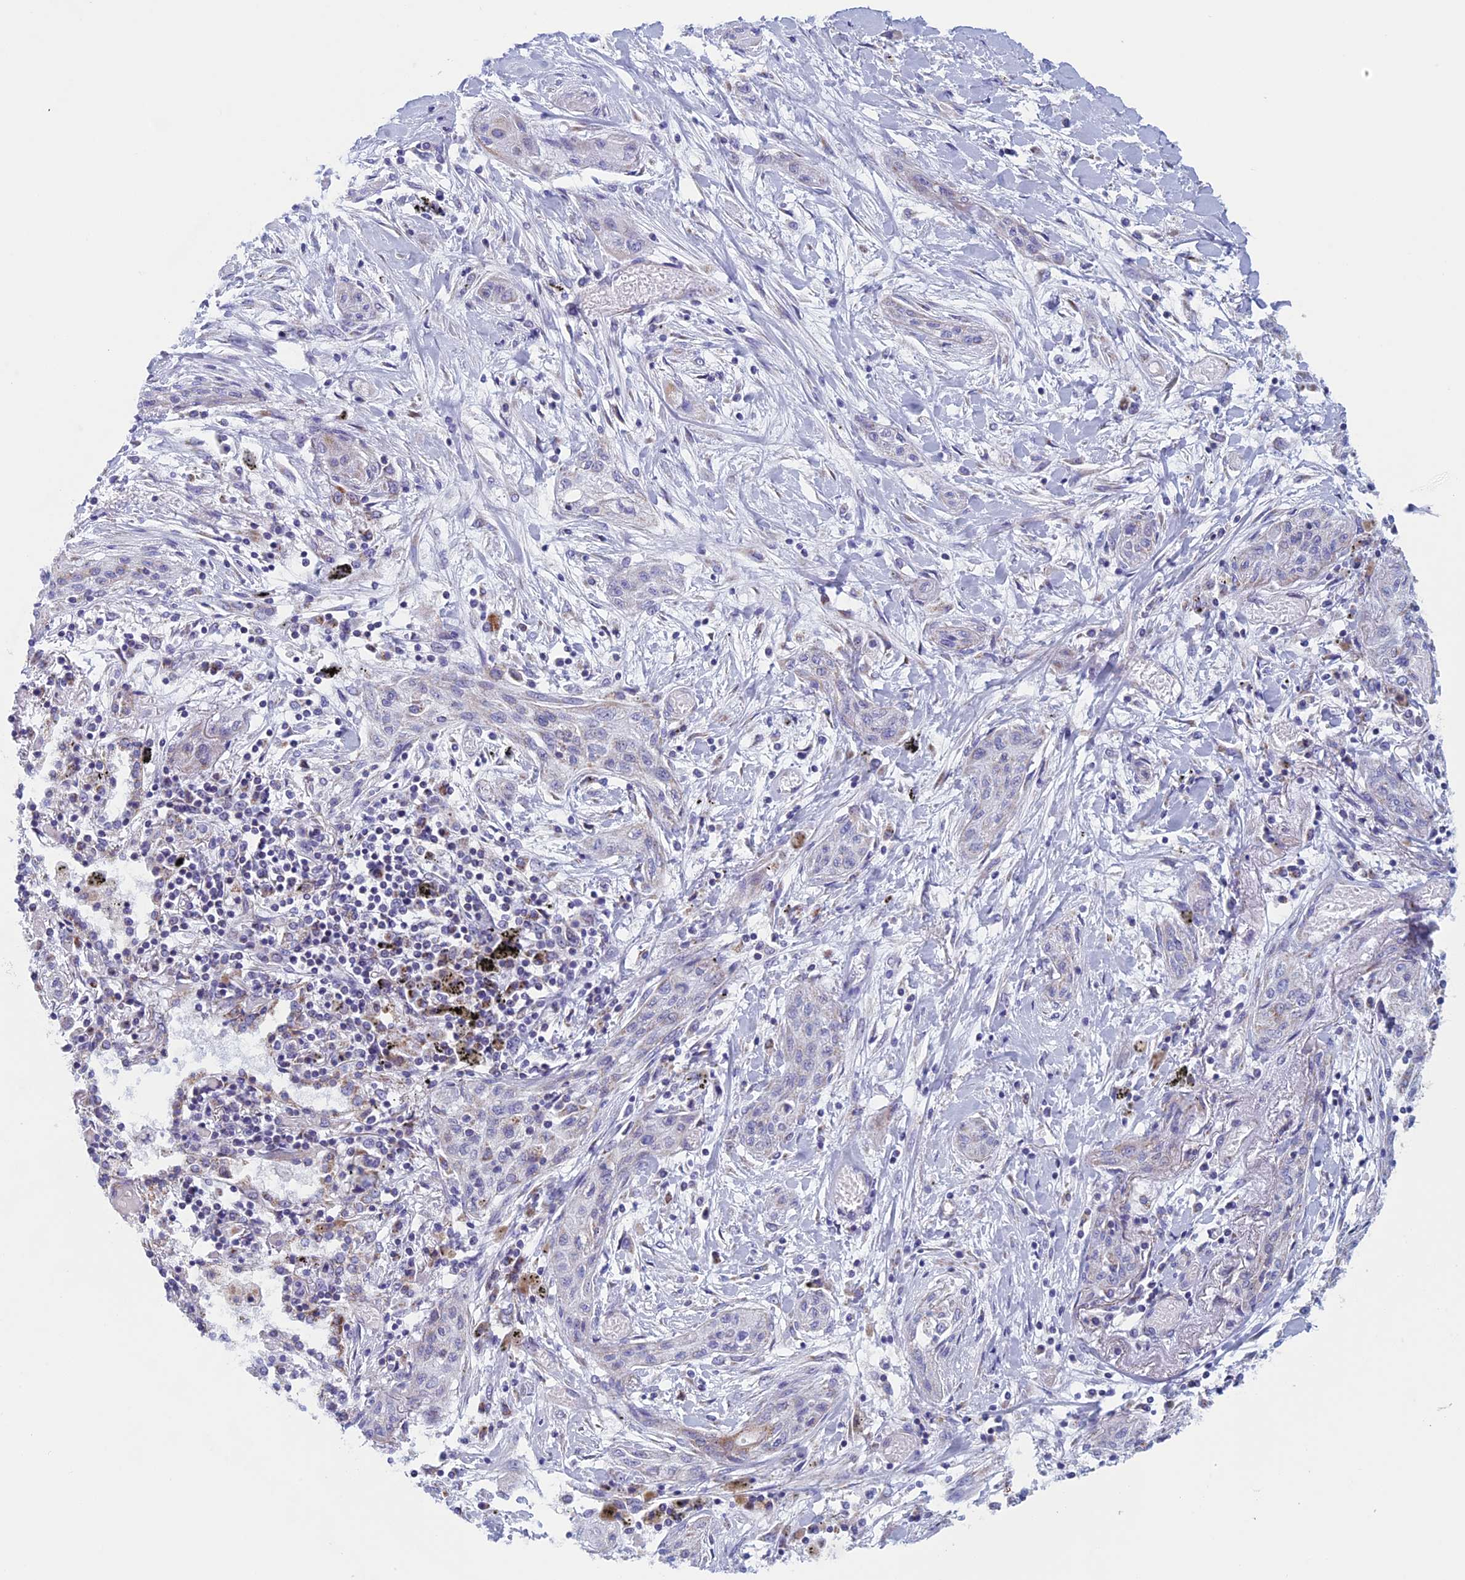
{"staining": {"intensity": "negative", "quantity": "none", "location": "none"}, "tissue": "lung cancer", "cell_type": "Tumor cells", "image_type": "cancer", "snomed": [{"axis": "morphology", "description": "Squamous cell carcinoma, NOS"}, {"axis": "topography", "description": "Lung"}], "caption": "Lung cancer (squamous cell carcinoma) stained for a protein using immunohistochemistry (IHC) reveals no positivity tumor cells.", "gene": "NDUFB9", "patient": {"sex": "female", "age": 47}}